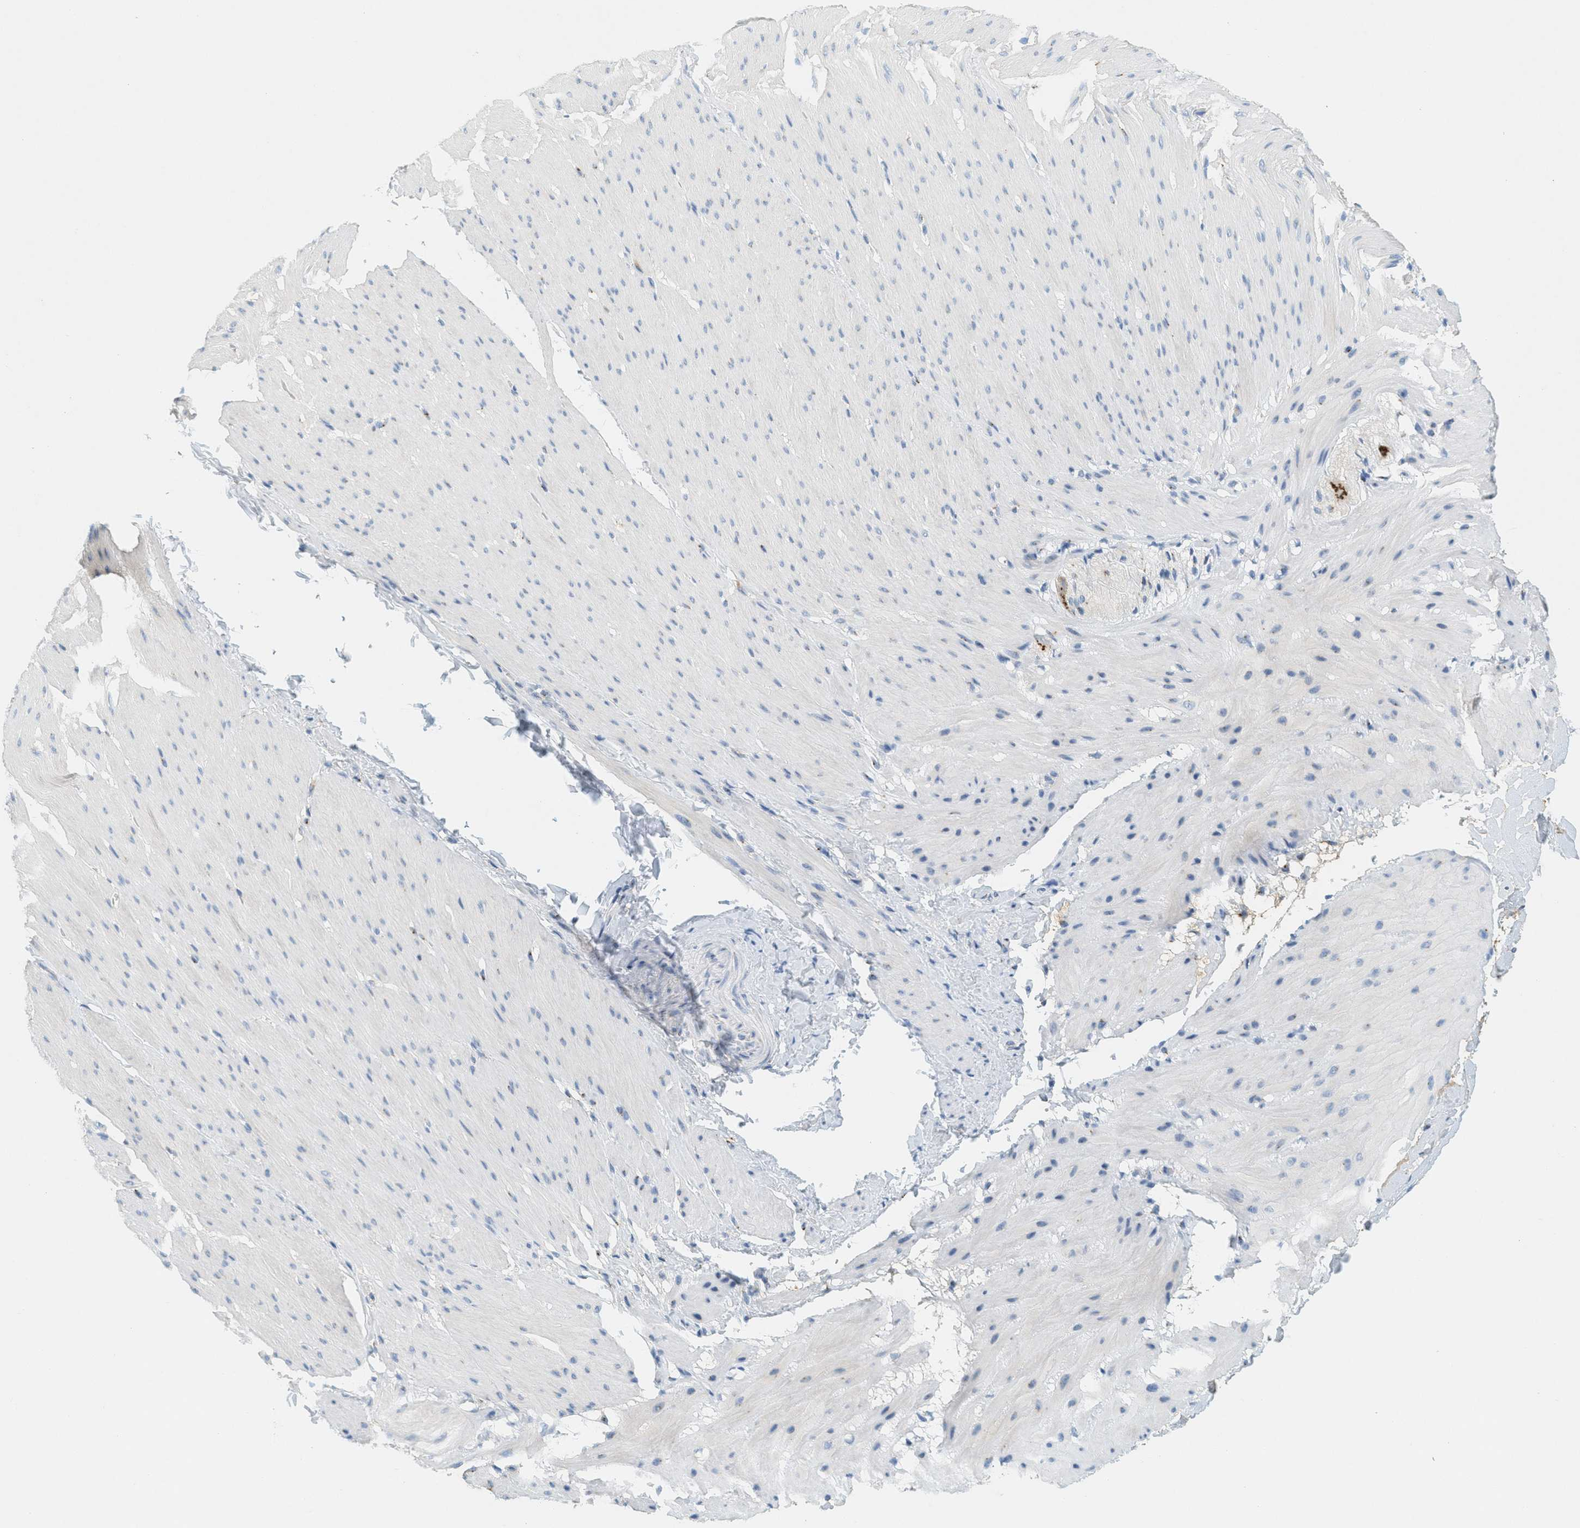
{"staining": {"intensity": "negative", "quantity": "none", "location": "none"}, "tissue": "smooth muscle", "cell_type": "Smooth muscle cells", "image_type": "normal", "snomed": [{"axis": "morphology", "description": "Normal tissue, NOS"}, {"axis": "topography", "description": "Smooth muscle"}, {"axis": "topography", "description": "Colon"}], "caption": "Photomicrograph shows no protein expression in smooth muscle cells of unremarkable smooth muscle.", "gene": "ENTPD4", "patient": {"sex": "male", "age": 67}}